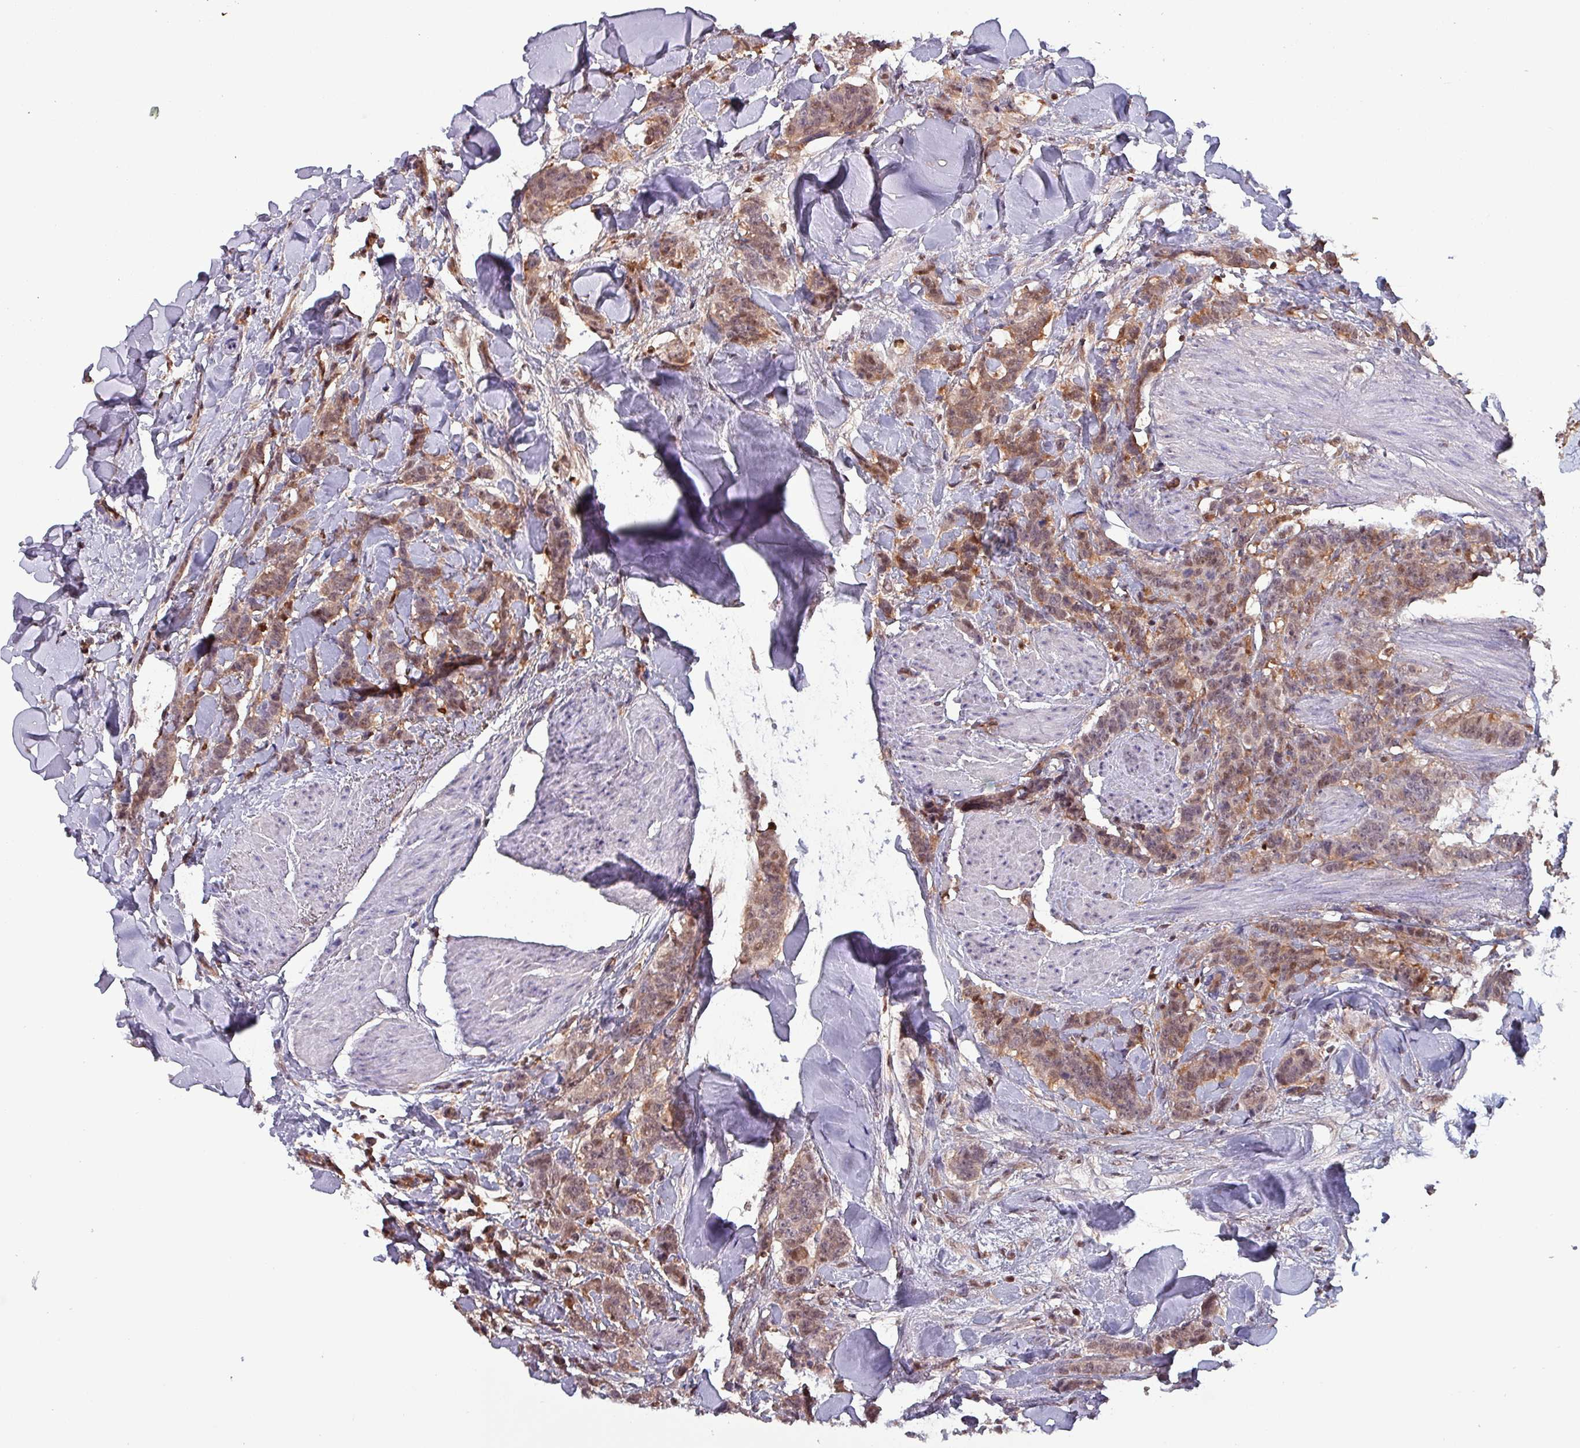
{"staining": {"intensity": "moderate", "quantity": ">75%", "location": "cytoplasmic/membranous,nuclear"}, "tissue": "breast cancer", "cell_type": "Tumor cells", "image_type": "cancer", "snomed": [{"axis": "morphology", "description": "Duct carcinoma"}, {"axis": "topography", "description": "Breast"}], "caption": "Immunohistochemistry image of neoplastic tissue: human breast intraductal carcinoma stained using immunohistochemistry (IHC) demonstrates medium levels of moderate protein expression localized specifically in the cytoplasmic/membranous and nuclear of tumor cells, appearing as a cytoplasmic/membranous and nuclear brown color.", "gene": "PSMB8", "patient": {"sex": "female", "age": 40}}